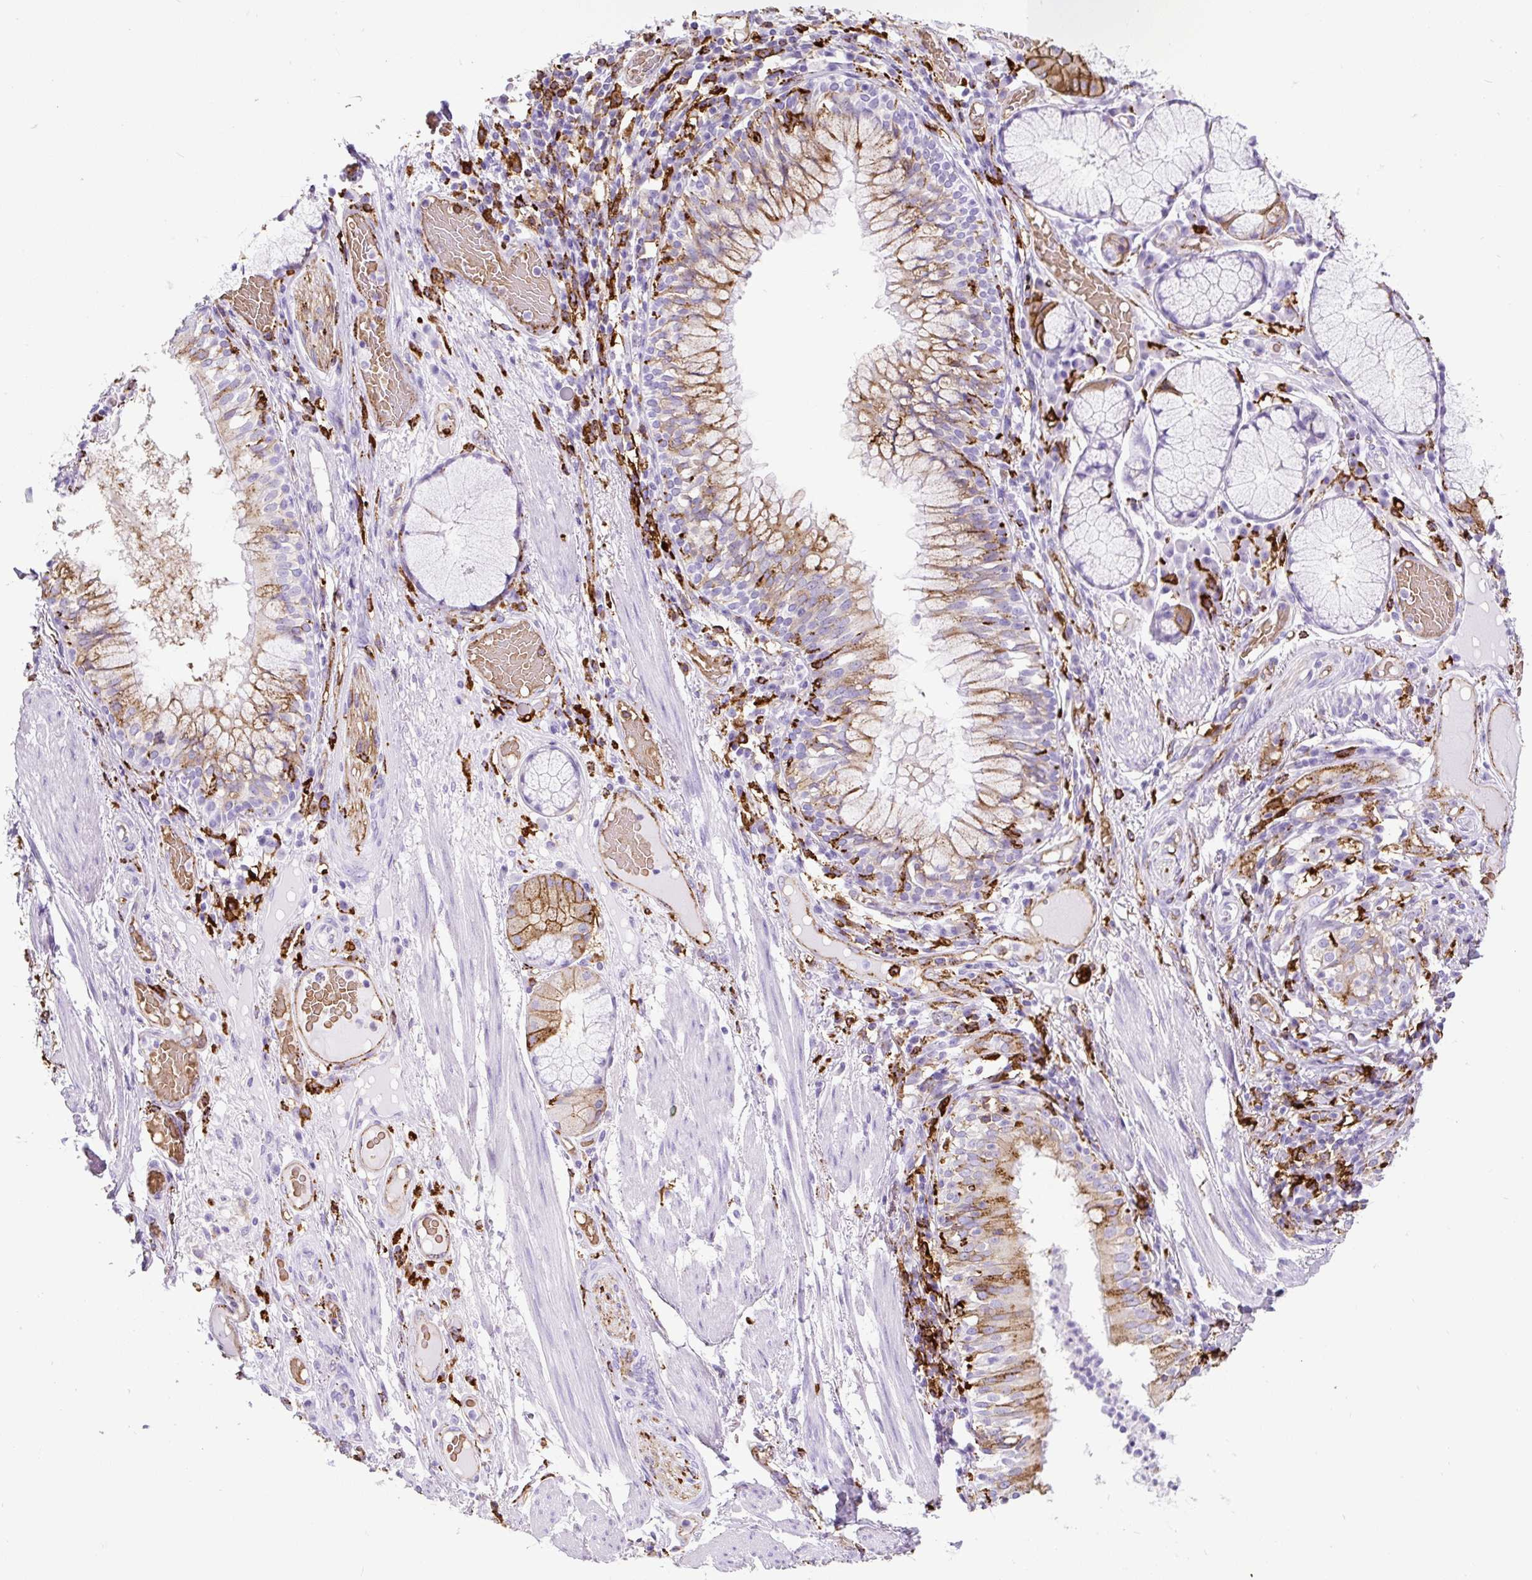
{"staining": {"intensity": "negative", "quantity": "none", "location": "none"}, "tissue": "soft tissue", "cell_type": "Chondrocytes", "image_type": "normal", "snomed": [{"axis": "morphology", "description": "Normal tissue, NOS"}, {"axis": "topography", "description": "Cartilage tissue"}, {"axis": "topography", "description": "Bronchus"}], "caption": "A high-resolution photomicrograph shows immunohistochemistry (IHC) staining of benign soft tissue, which exhibits no significant staining in chondrocytes. (DAB immunohistochemistry (IHC), high magnification).", "gene": "HLA", "patient": {"sex": "male", "age": 56}}